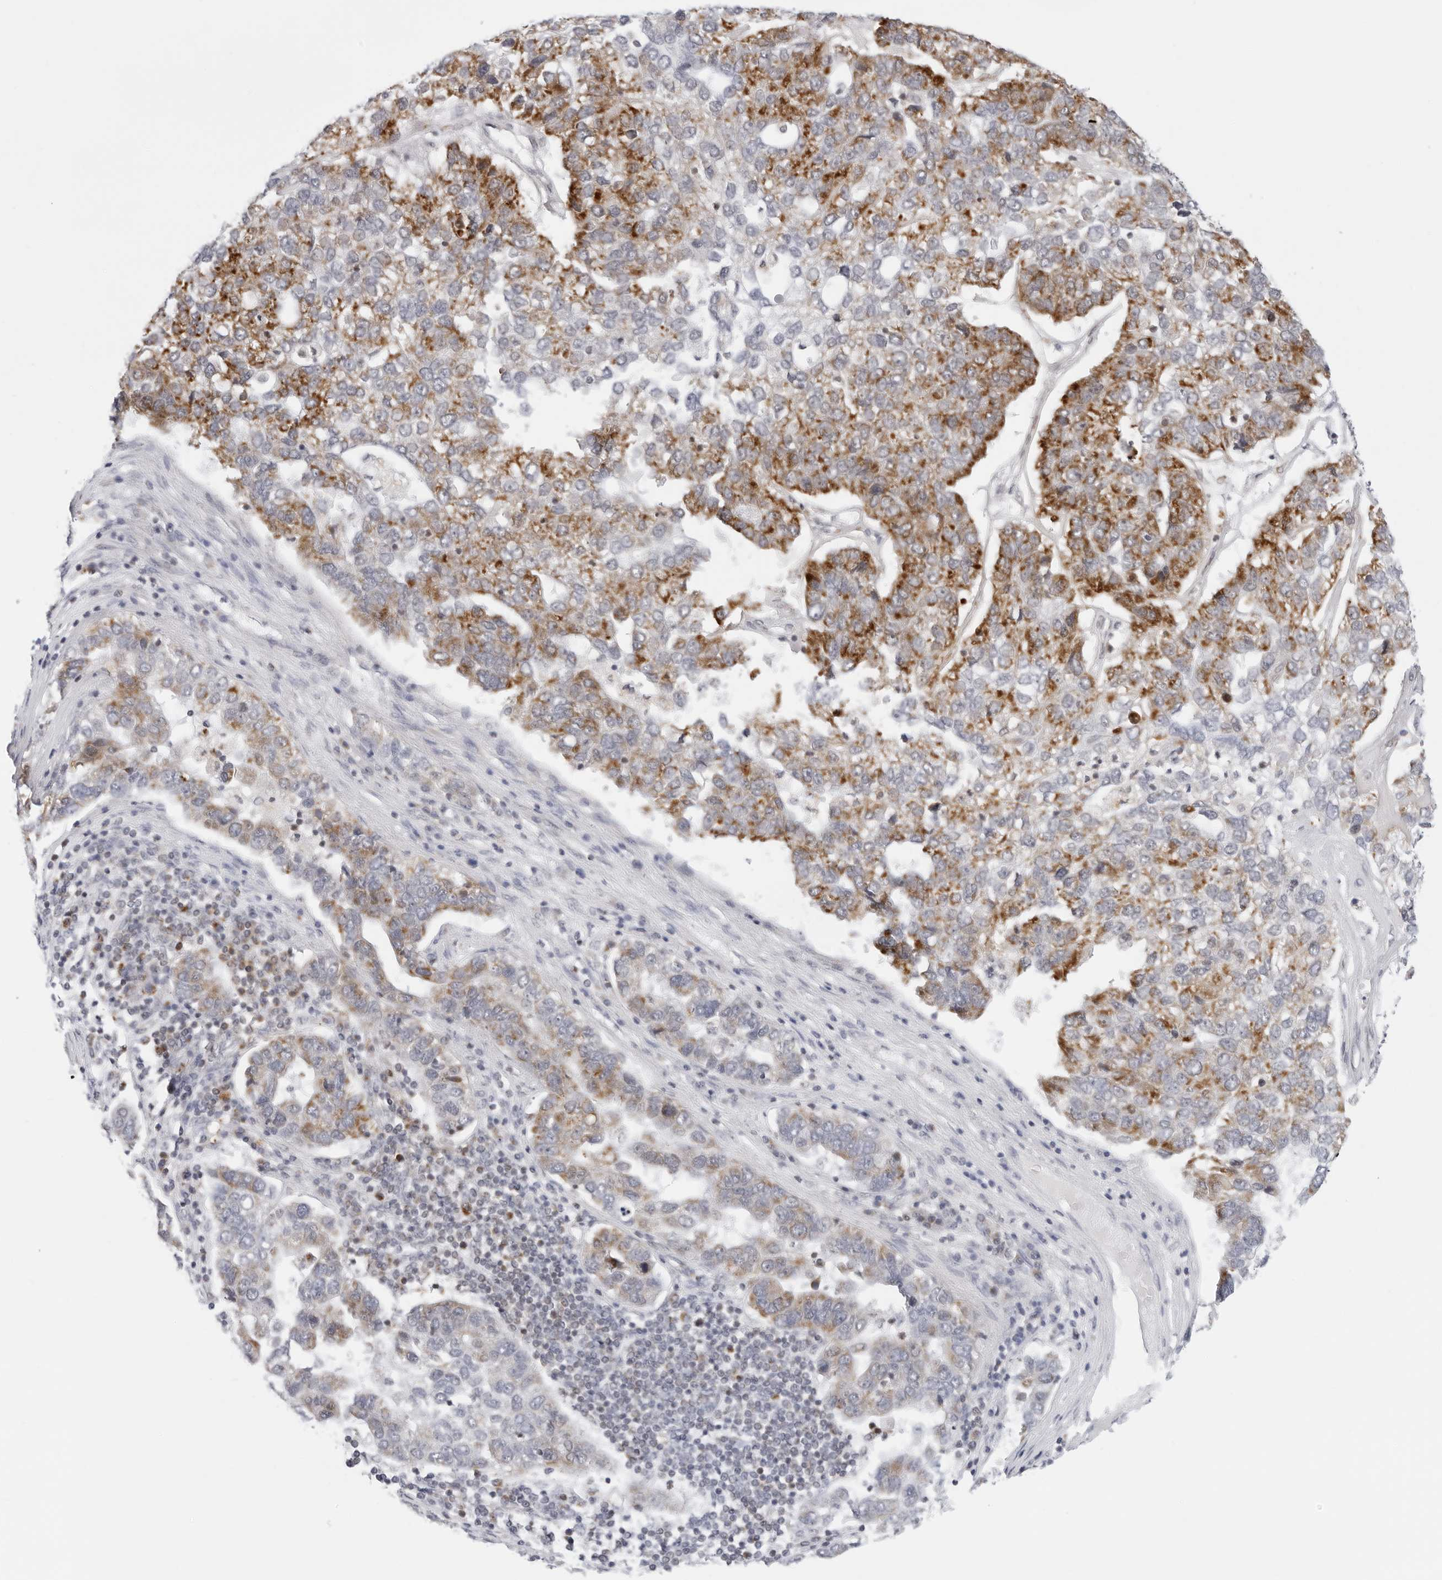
{"staining": {"intensity": "strong", "quantity": ">75%", "location": "cytoplasmic/membranous"}, "tissue": "pancreatic cancer", "cell_type": "Tumor cells", "image_type": "cancer", "snomed": [{"axis": "morphology", "description": "Adenocarcinoma, NOS"}, {"axis": "topography", "description": "Pancreas"}], "caption": "IHC (DAB (3,3'-diaminobenzidine)) staining of human adenocarcinoma (pancreatic) demonstrates strong cytoplasmic/membranous protein expression in approximately >75% of tumor cells.", "gene": "CIART", "patient": {"sex": "female", "age": 61}}